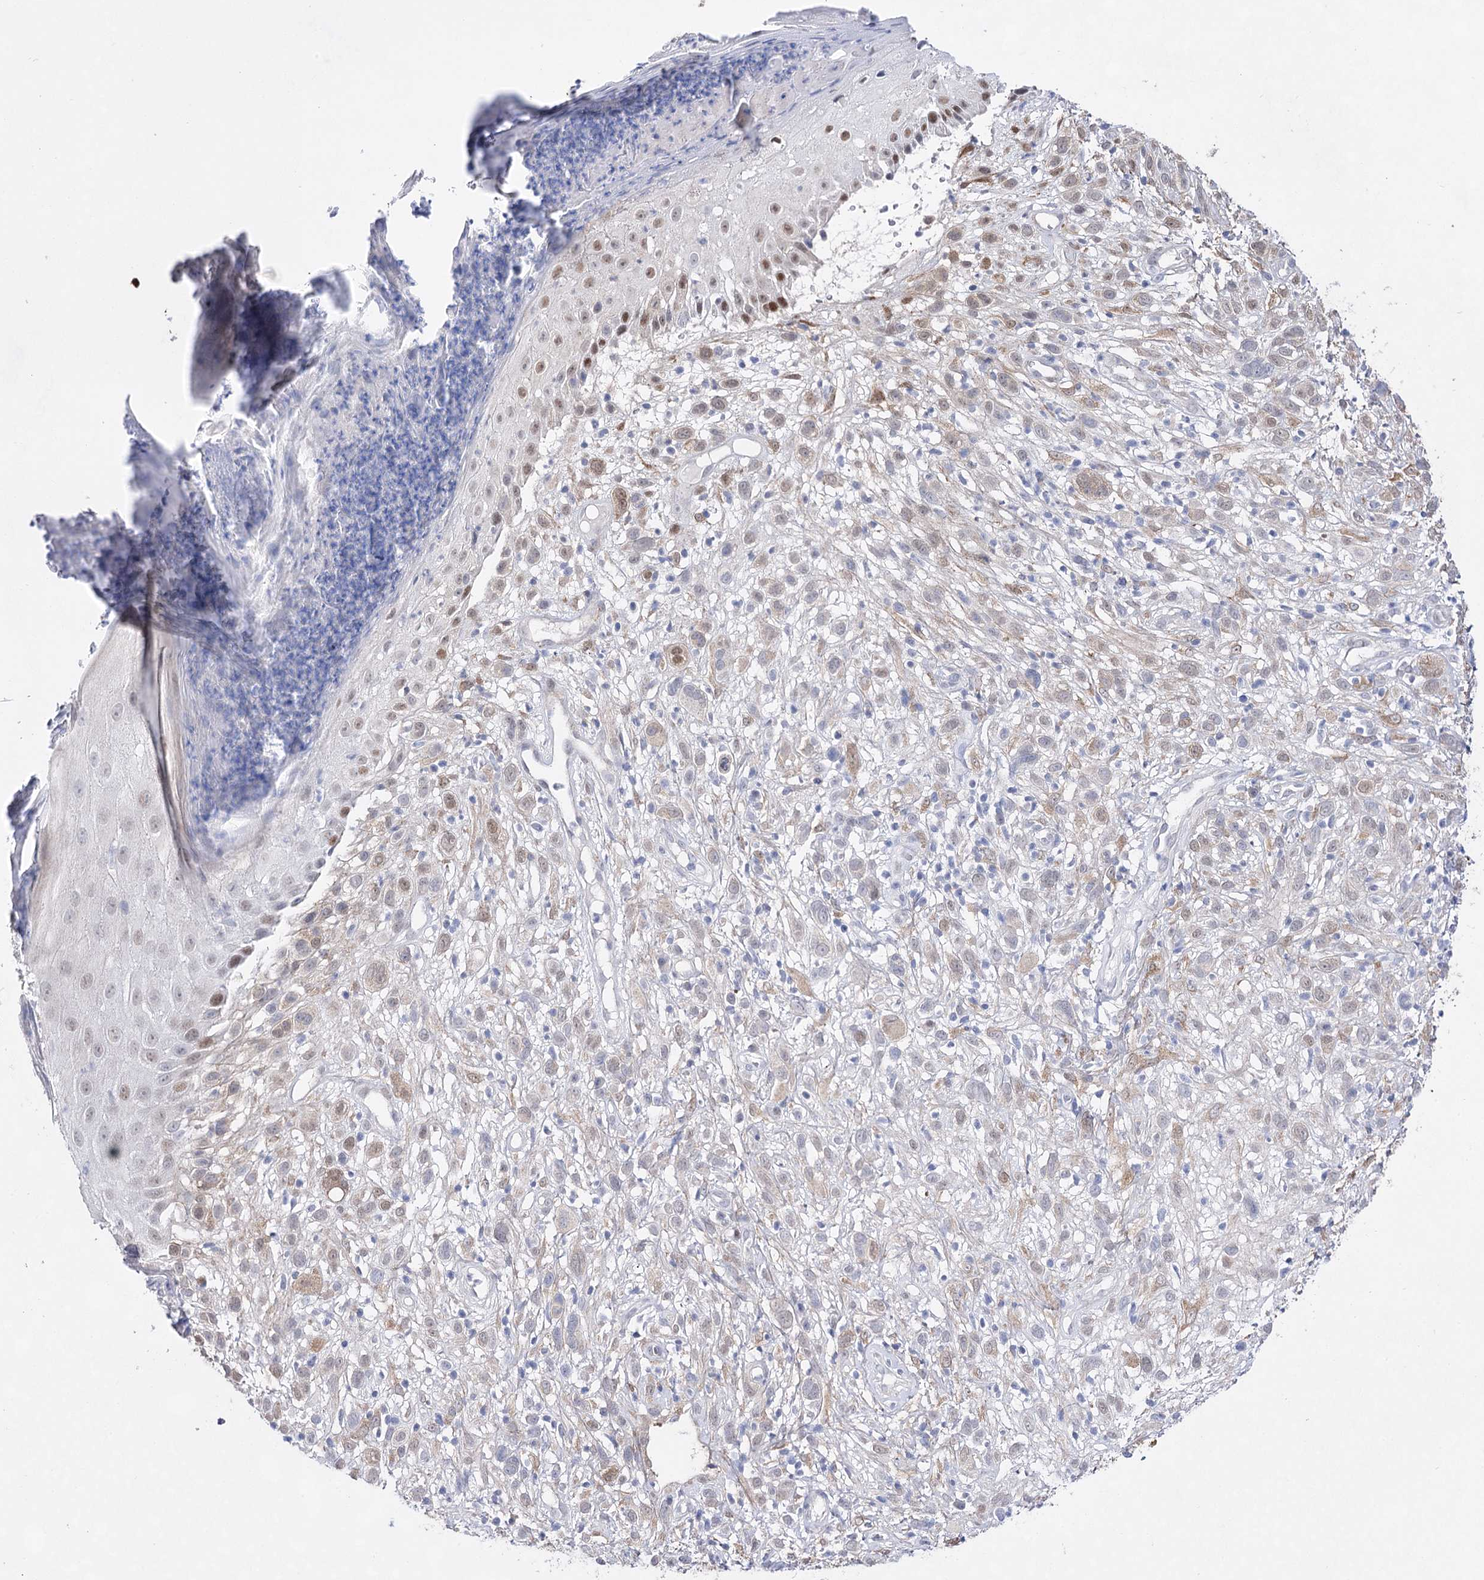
{"staining": {"intensity": "moderate", "quantity": "<25%", "location": "cytoplasmic/membranous,nuclear"}, "tissue": "melanoma", "cell_type": "Tumor cells", "image_type": "cancer", "snomed": [{"axis": "morphology", "description": "Malignant melanoma, NOS"}, {"axis": "topography", "description": "Skin of trunk"}], "caption": "A brown stain highlights moderate cytoplasmic/membranous and nuclear expression of a protein in melanoma tumor cells. Nuclei are stained in blue.", "gene": "UGDH", "patient": {"sex": "male", "age": 71}}